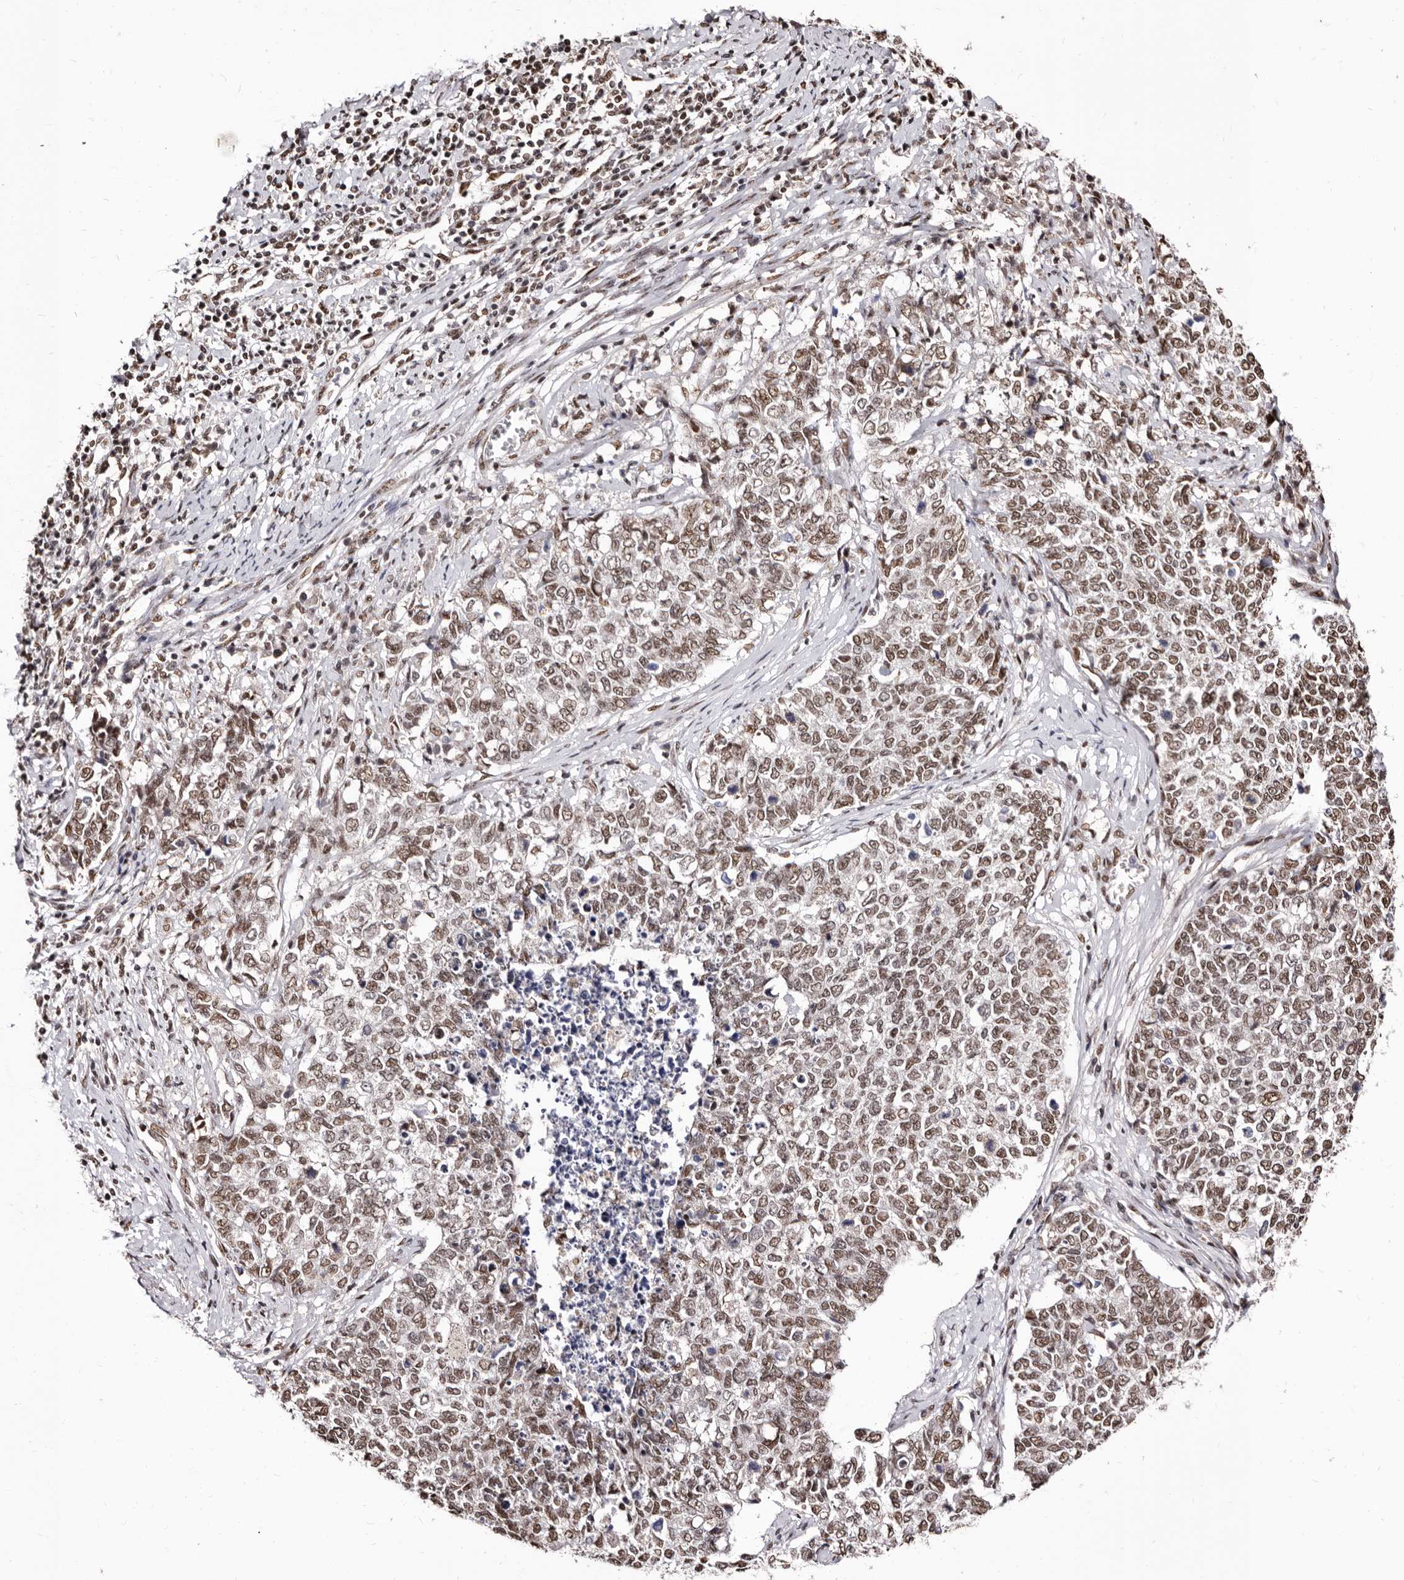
{"staining": {"intensity": "moderate", "quantity": ">75%", "location": "nuclear"}, "tissue": "cervical cancer", "cell_type": "Tumor cells", "image_type": "cancer", "snomed": [{"axis": "morphology", "description": "Squamous cell carcinoma, NOS"}, {"axis": "topography", "description": "Cervix"}], "caption": "There is medium levels of moderate nuclear staining in tumor cells of squamous cell carcinoma (cervical), as demonstrated by immunohistochemical staining (brown color).", "gene": "ANAPC11", "patient": {"sex": "female", "age": 63}}